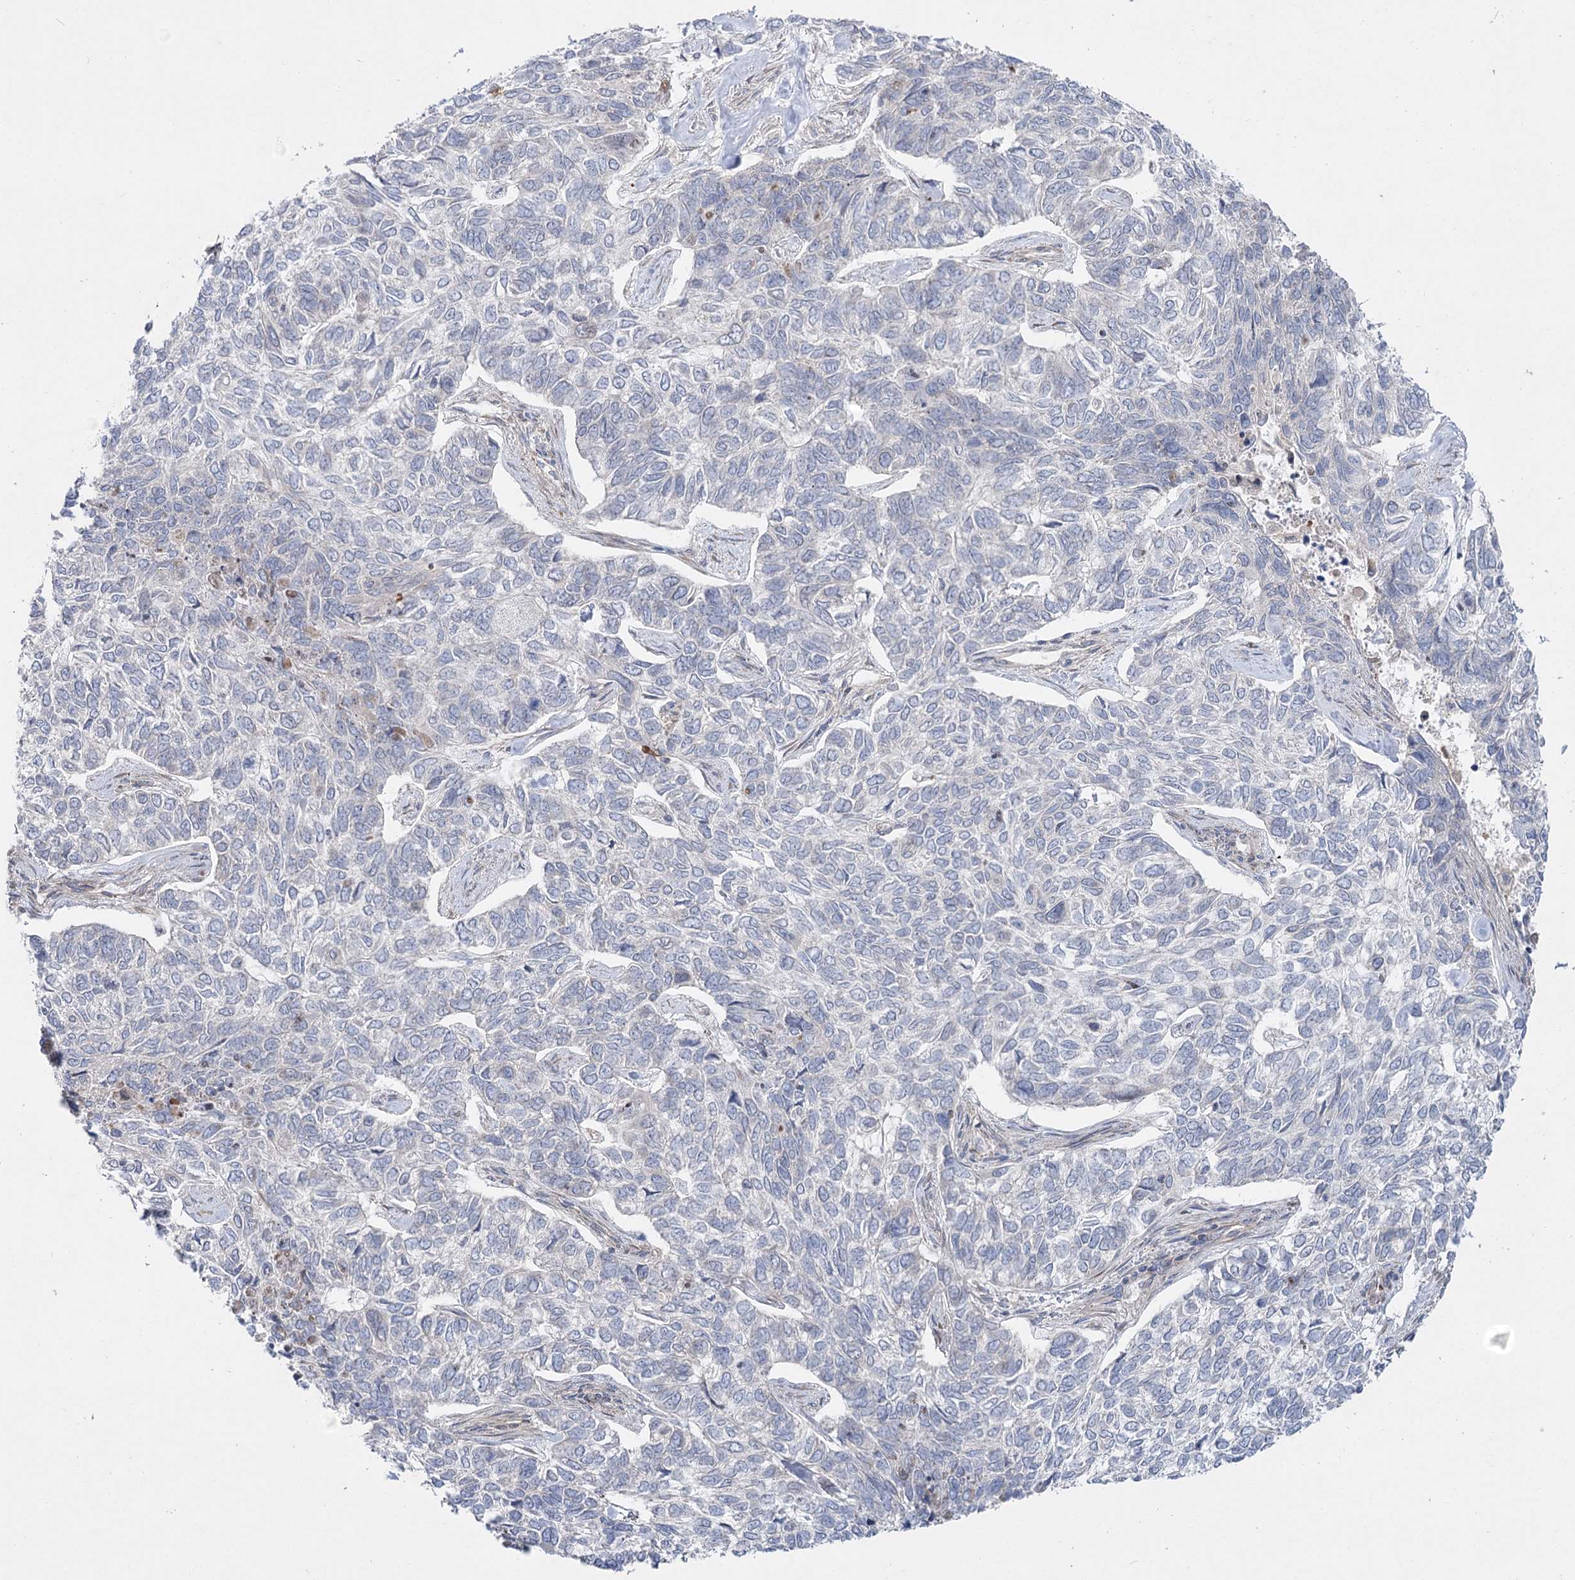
{"staining": {"intensity": "negative", "quantity": "none", "location": "none"}, "tissue": "skin cancer", "cell_type": "Tumor cells", "image_type": "cancer", "snomed": [{"axis": "morphology", "description": "Basal cell carcinoma"}, {"axis": "topography", "description": "Skin"}], "caption": "IHC micrograph of skin basal cell carcinoma stained for a protein (brown), which shows no positivity in tumor cells. The staining is performed using DAB (3,3'-diaminobenzidine) brown chromogen with nuclei counter-stained in using hematoxylin.", "gene": "SH3BP5L", "patient": {"sex": "female", "age": 65}}